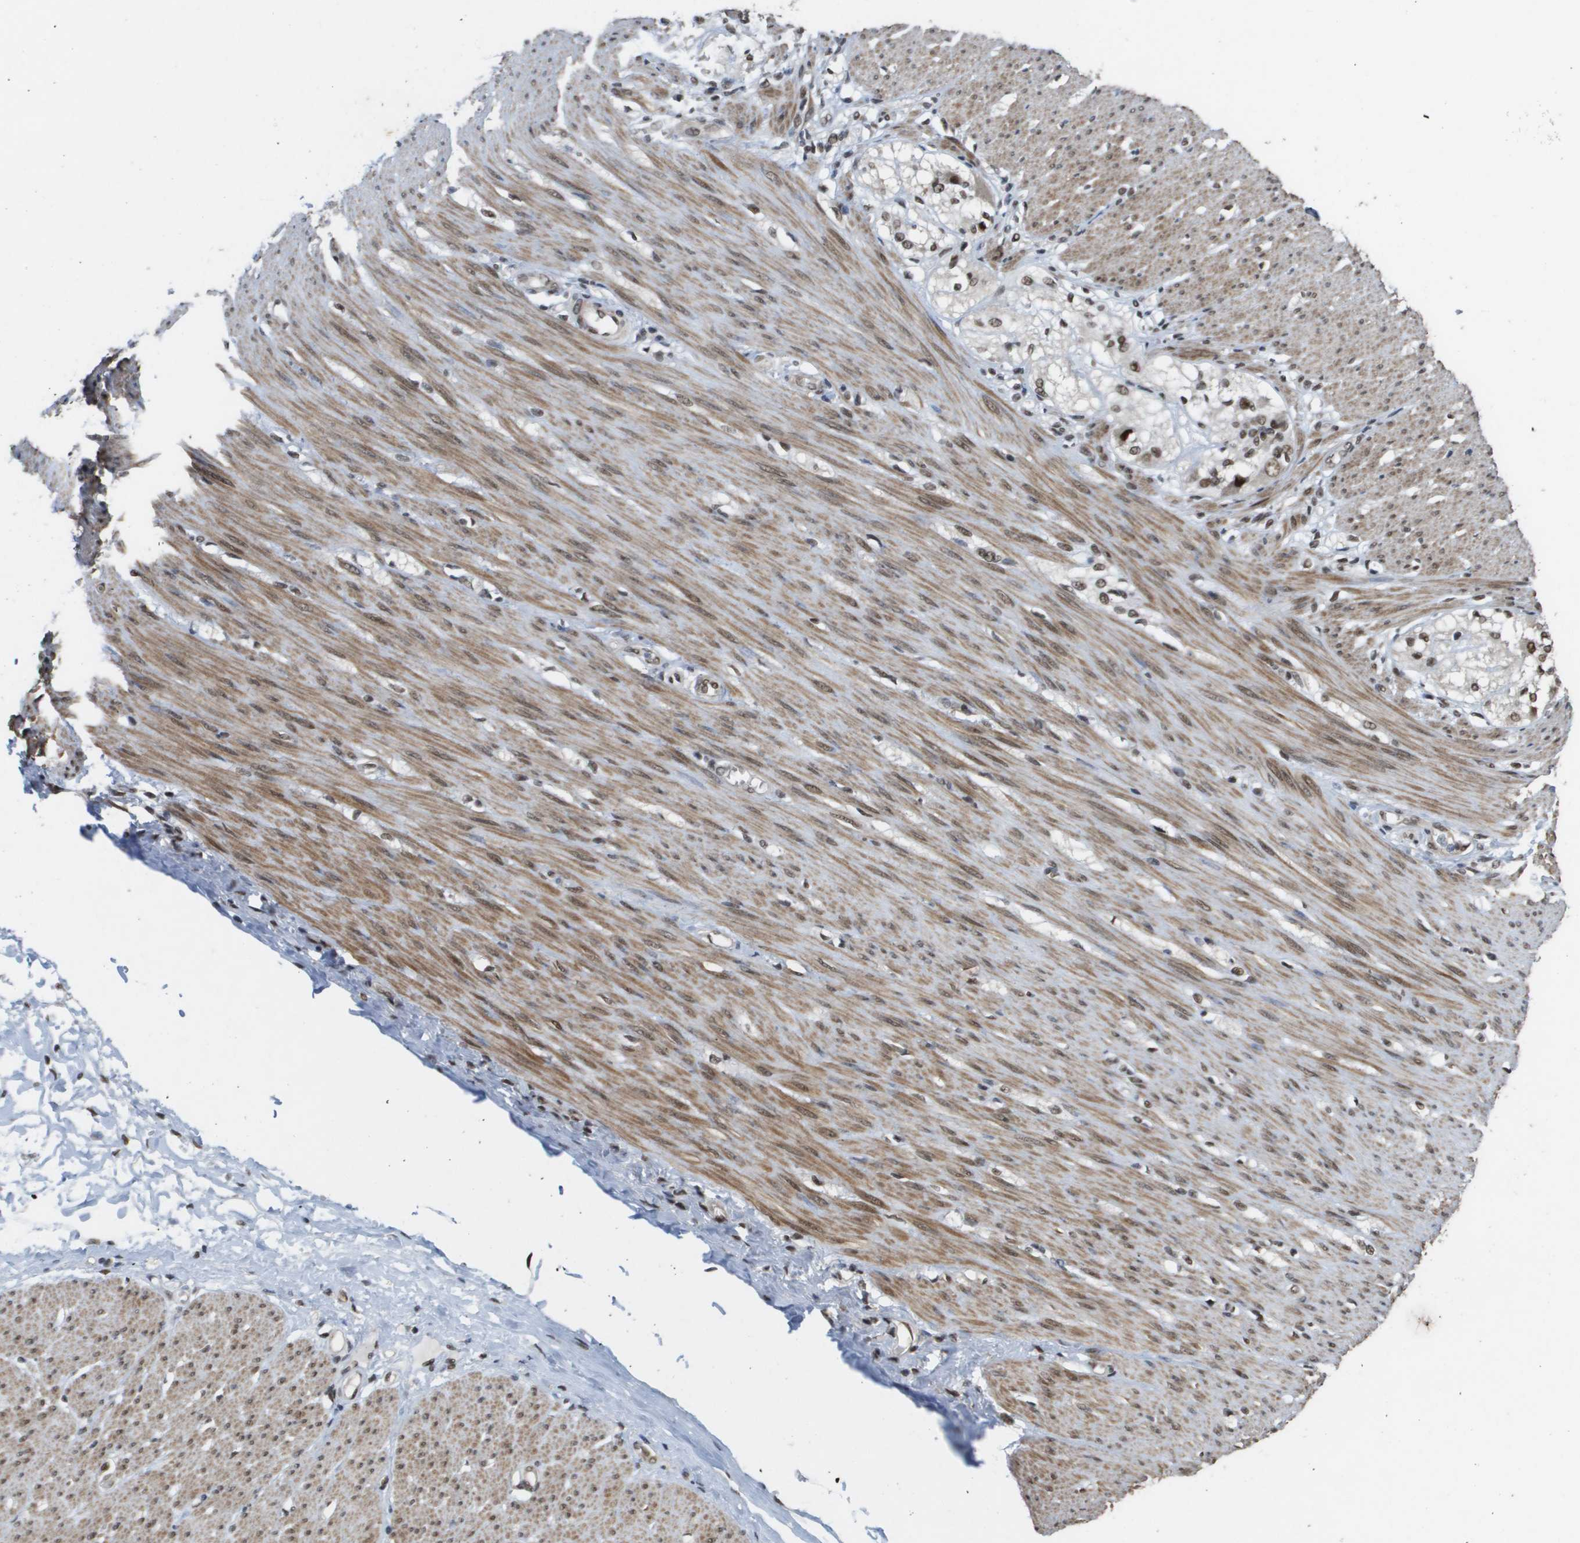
{"staining": {"intensity": "strong", "quantity": ">75%", "location": "nuclear"}, "tissue": "adipose tissue", "cell_type": "Adipocytes", "image_type": "normal", "snomed": [{"axis": "morphology", "description": "Normal tissue, NOS"}, {"axis": "morphology", "description": "Adenocarcinoma, NOS"}, {"axis": "topography", "description": "Colon"}, {"axis": "topography", "description": "Peripheral nerve tissue"}], "caption": "Adipocytes demonstrate high levels of strong nuclear positivity in approximately >75% of cells in normal adipose tissue.", "gene": "CDT1", "patient": {"sex": "male", "age": 14}}